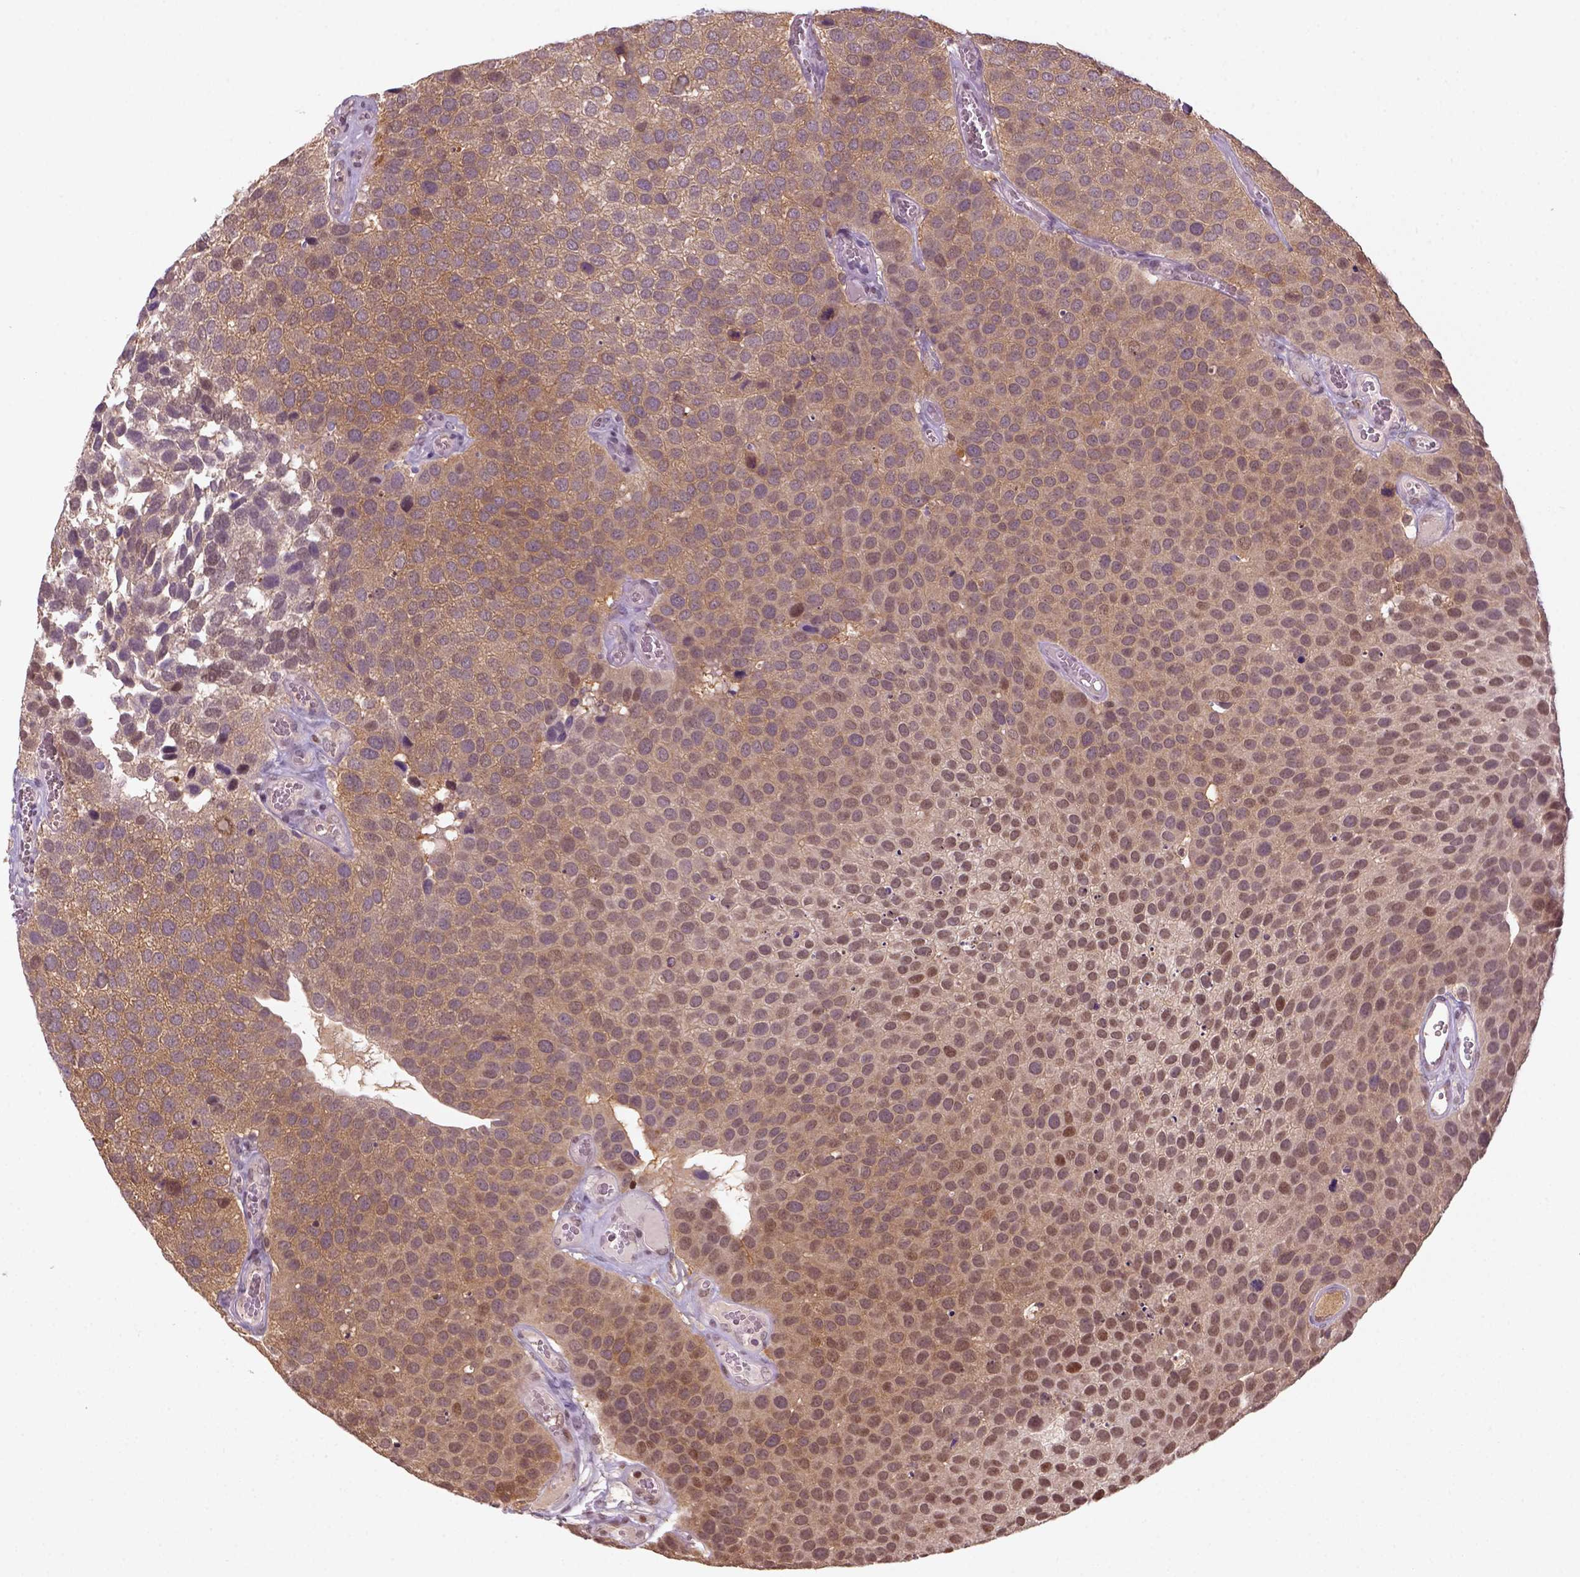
{"staining": {"intensity": "moderate", "quantity": ">75%", "location": "cytoplasmic/membranous,nuclear"}, "tissue": "urothelial cancer", "cell_type": "Tumor cells", "image_type": "cancer", "snomed": [{"axis": "morphology", "description": "Urothelial carcinoma, Low grade"}, {"axis": "topography", "description": "Urinary bladder"}], "caption": "This photomicrograph exhibits urothelial cancer stained with immunohistochemistry to label a protein in brown. The cytoplasmic/membranous and nuclear of tumor cells show moderate positivity for the protein. Nuclei are counter-stained blue.", "gene": "GOT1", "patient": {"sex": "female", "age": 69}}